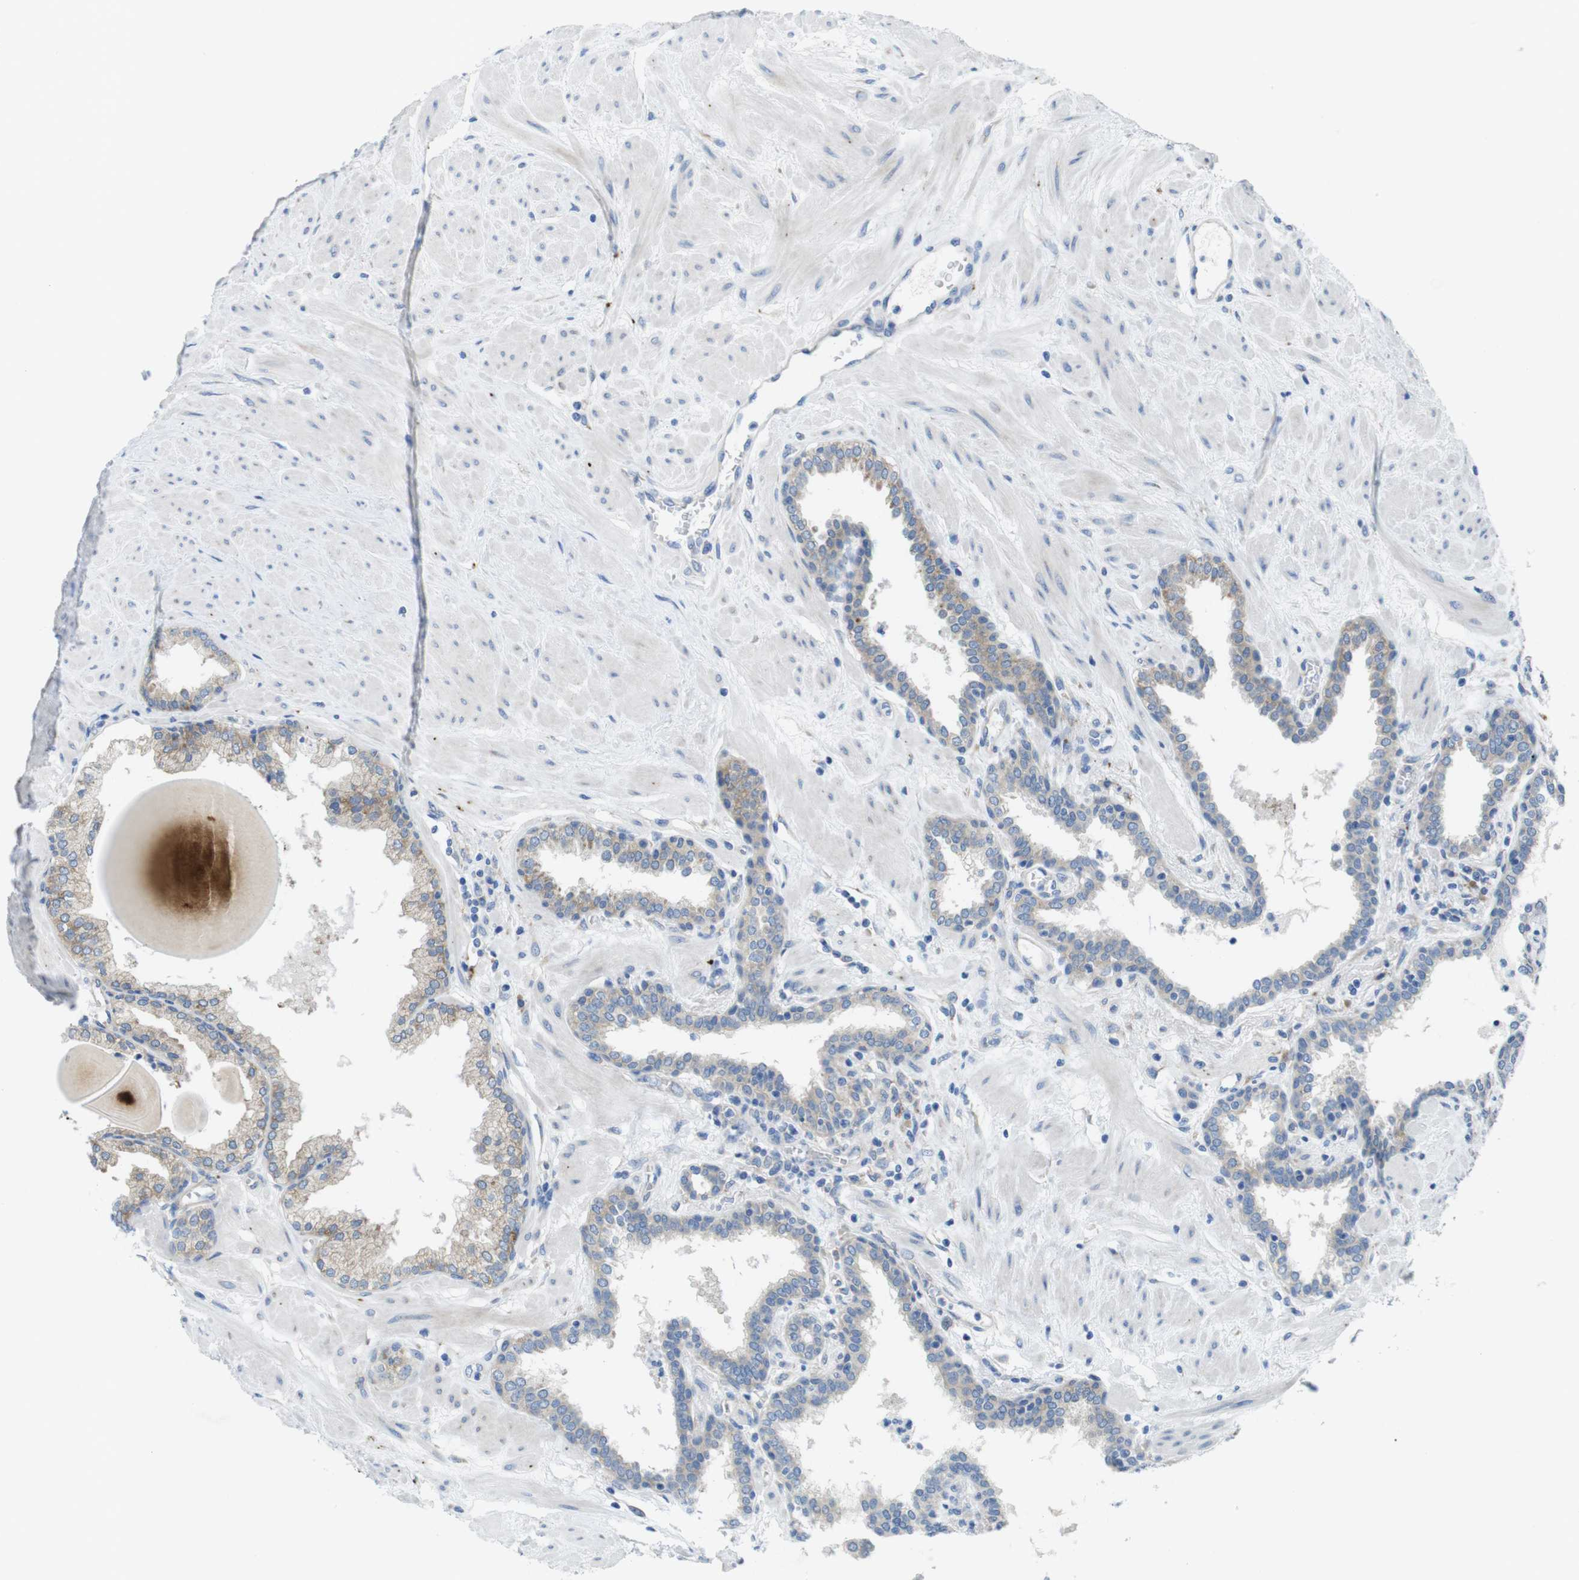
{"staining": {"intensity": "weak", "quantity": "25%-75%", "location": "cytoplasmic/membranous"}, "tissue": "prostate", "cell_type": "Glandular cells", "image_type": "normal", "snomed": [{"axis": "morphology", "description": "Normal tissue, NOS"}, {"axis": "topography", "description": "Prostate"}], "caption": "Weak cytoplasmic/membranous positivity is appreciated in about 25%-75% of glandular cells in normal prostate. (IHC, brightfield microscopy, high magnification).", "gene": "TMEM234", "patient": {"sex": "male", "age": 51}}